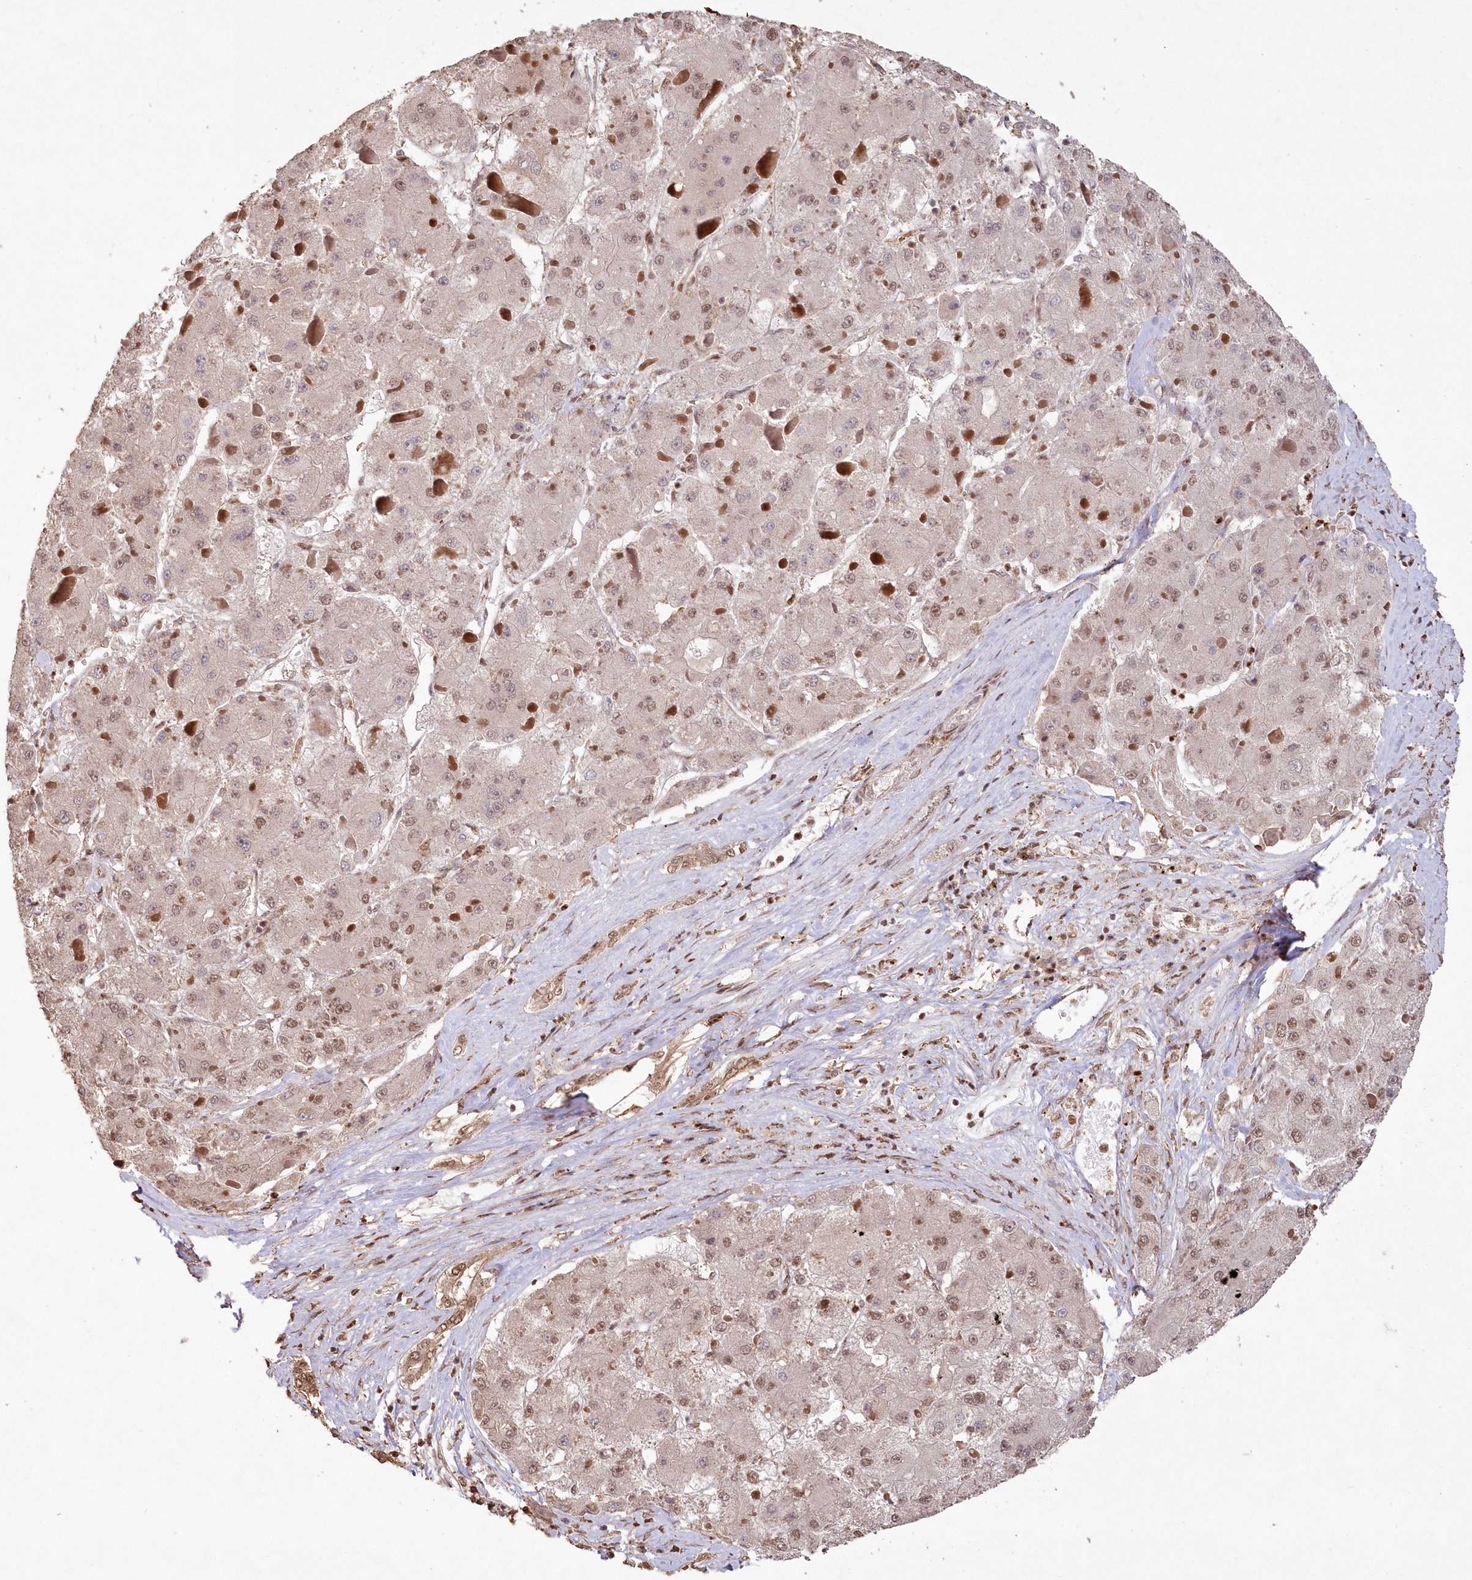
{"staining": {"intensity": "weak", "quantity": "25%-75%", "location": "nuclear"}, "tissue": "liver cancer", "cell_type": "Tumor cells", "image_type": "cancer", "snomed": [{"axis": "morphology", "description": "Carcinoma, Hepatocellular, NOS"}, {"axis": "topography", "description": "Liver"}], "caption": "Protein staining of liver hepatocellular carcinoma tissue displays weak nuclear staining in approximately 25%-75% of tumor cells.", "gene": "PDS5A", "patient": {"sex": "female", "age": 73}}